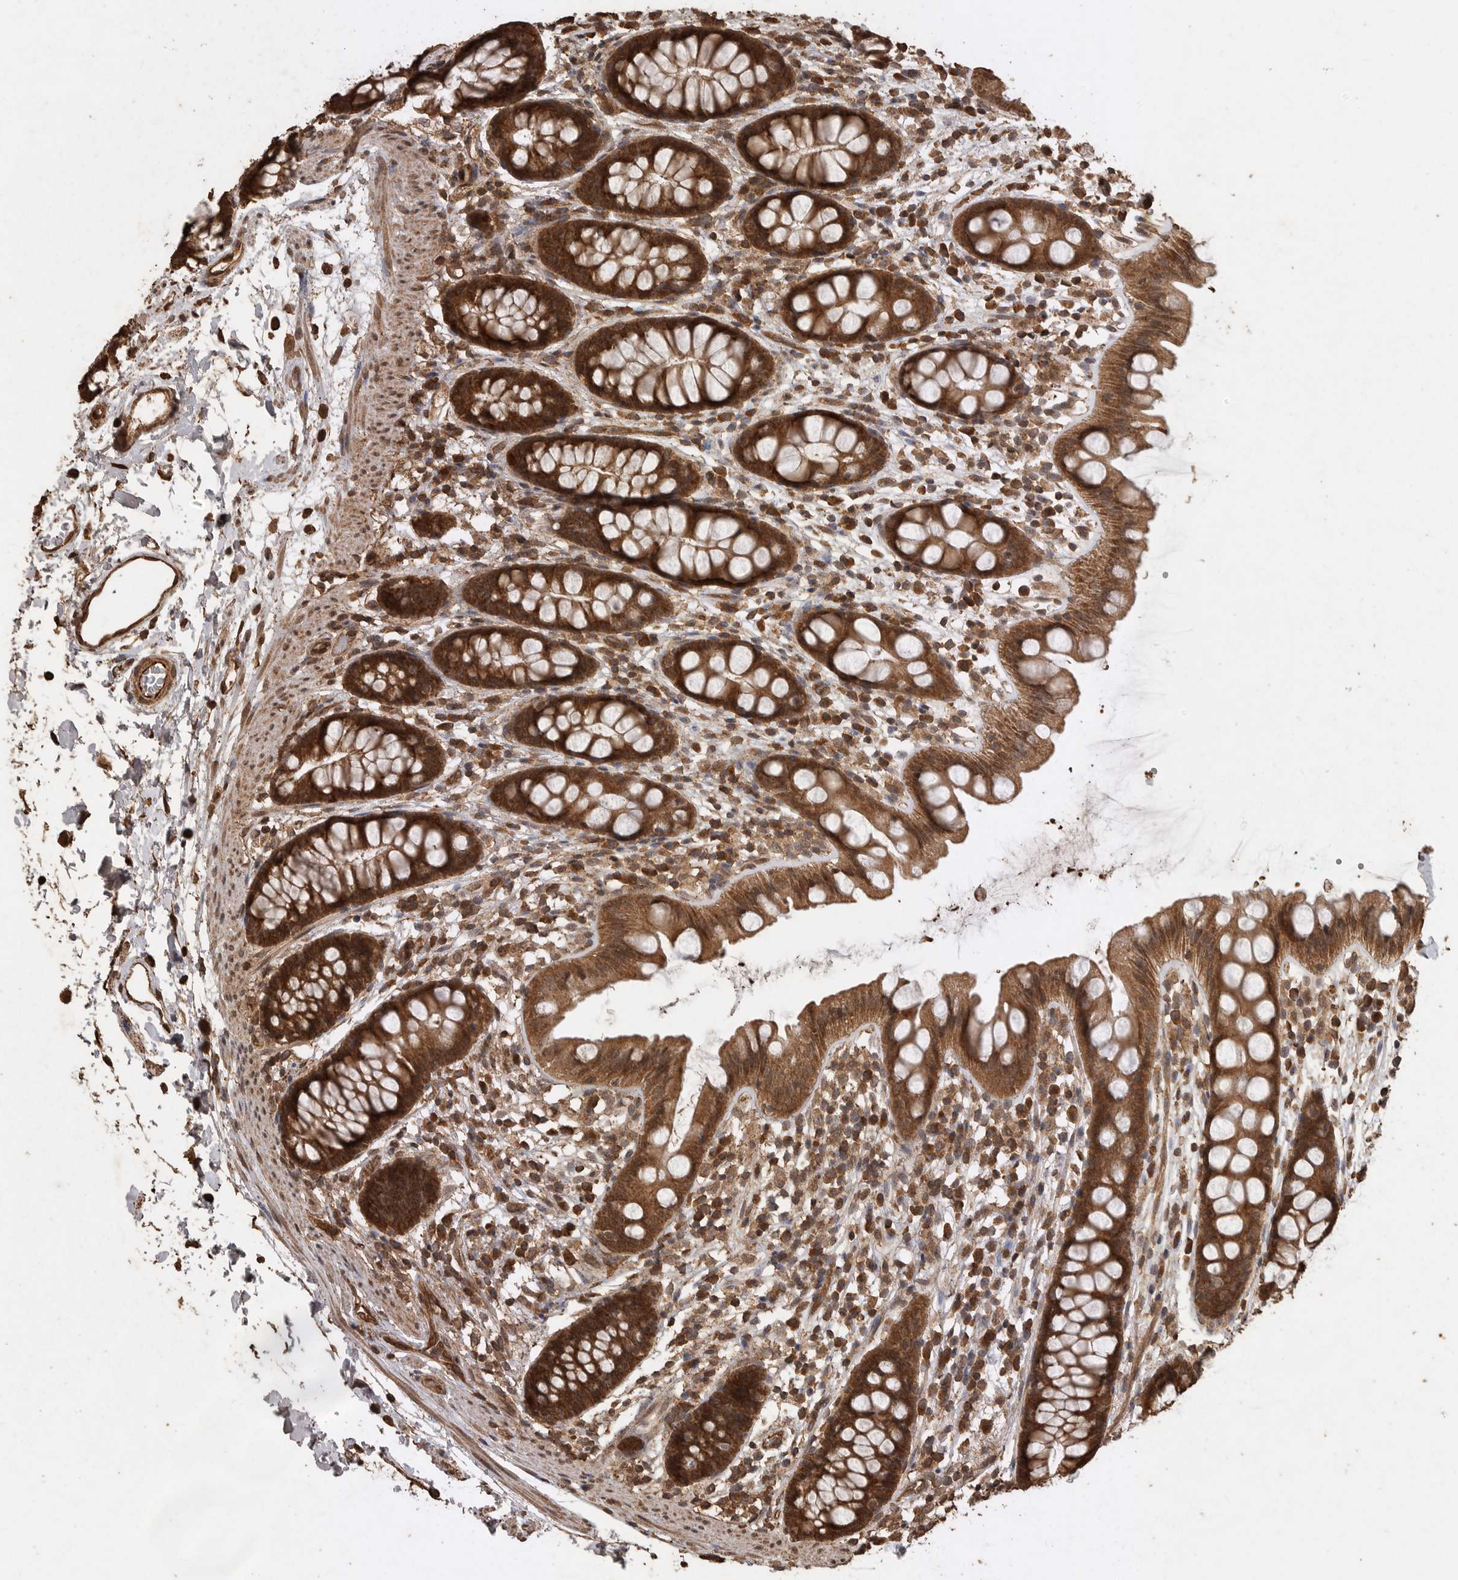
{"staining": {"intensity": "strong", "quantity": ">75%", "location": "cytoplasmic/membranous"}, "tissue": "rectum", "cell_type": "Glandular cells", "image_type": "normal", "snomed": [{"axis": "morphology", "description": "Normal tissue, NOS"}, {"axis": "topography", "description": "Rectum"}], "caption": "Protein expression by IHC demonstrates strong cytoplasmic/membranous expression in approximately >75% of glandular cells in normal rectum.", "gene": "PINK1", "patient": {"sex": "female", "age": 65}}